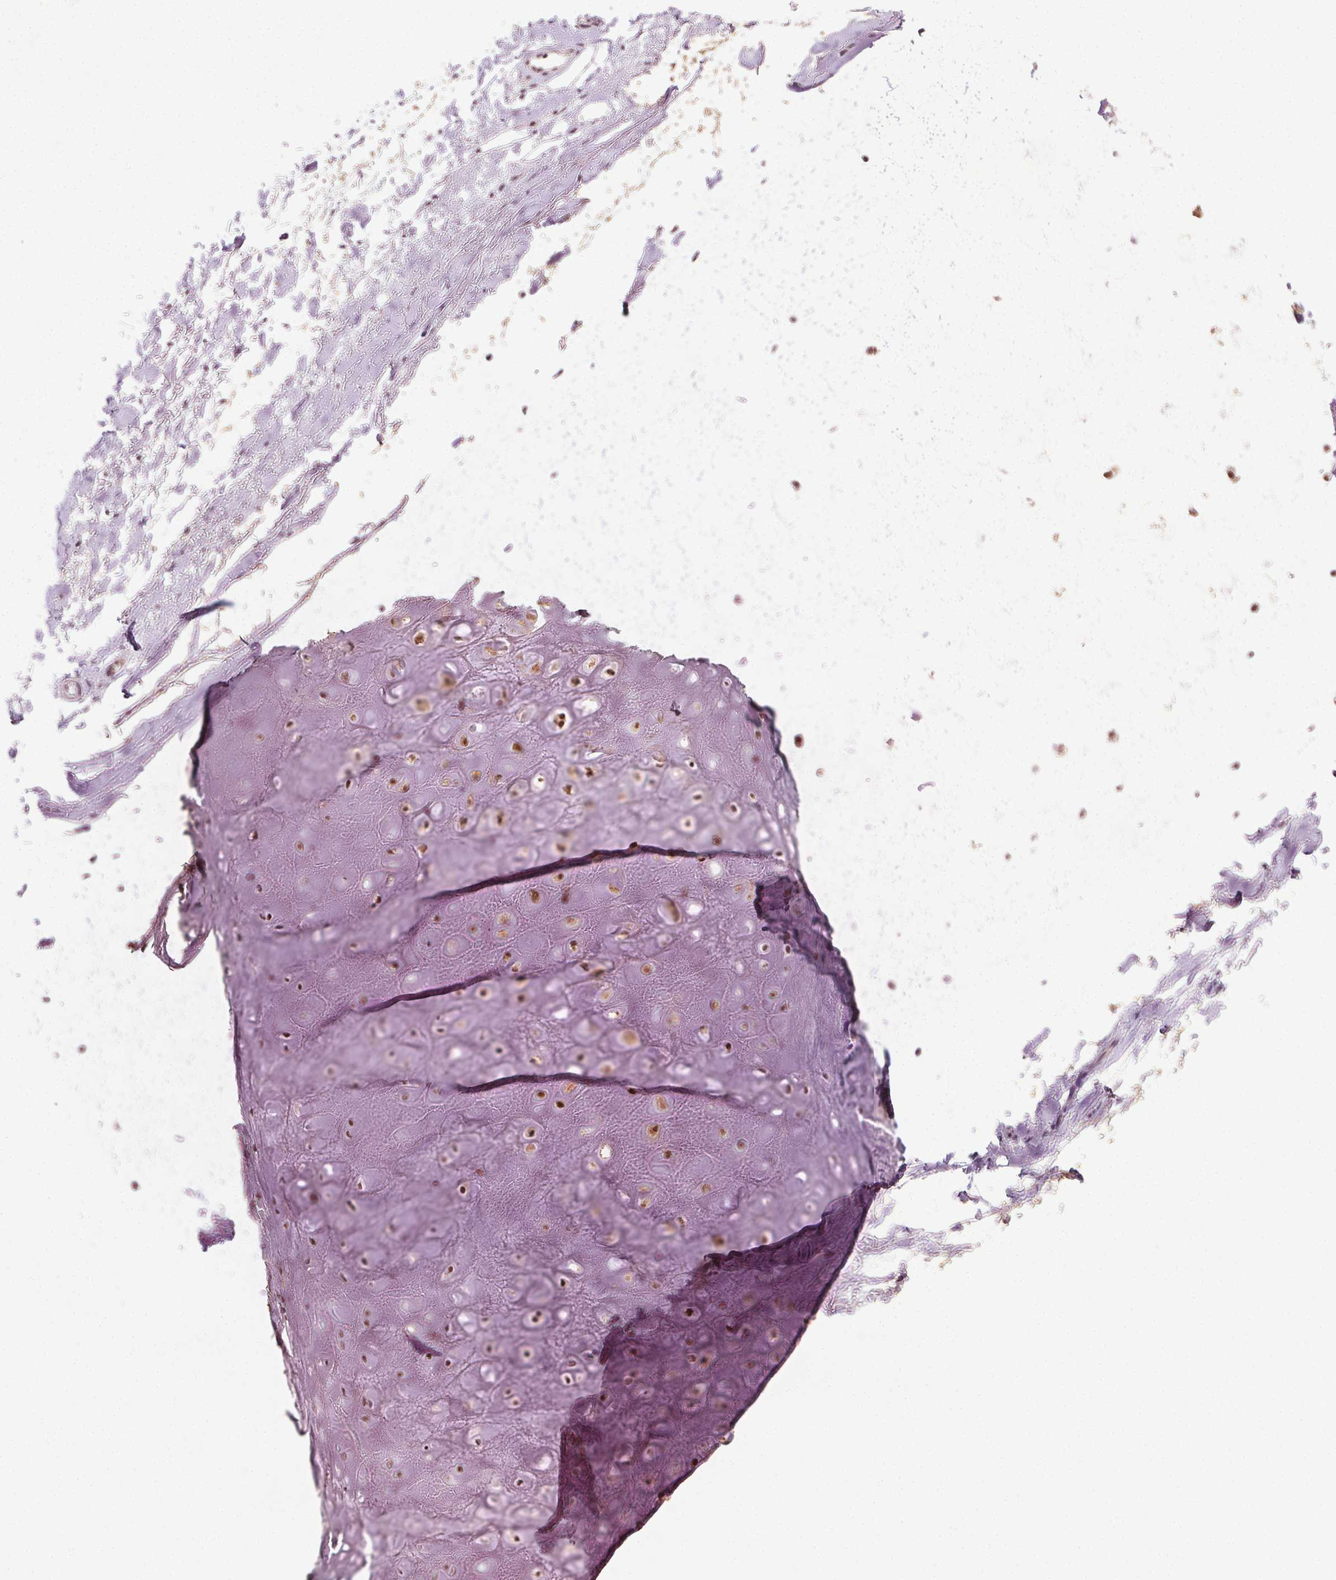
{"staining": {"intensity": "moderate", "quantity": "<25%", "location": "nuclear"}, "tissue": "adipose tissue", "cell_type": "Adipocytes", "image_type": "normal", "snomed": [{"axis": "morphology", "description": "Normal tissue, NOS"}, {"axis": "topography", "description": "Cartilage tissue"}], "caption": "The photomicrograph shows staining of unremarkable adipose tissue, revealing moderate nuclear protein staining (brown color) within adipocytes.", "gene": "MED6", "patient": {"sex": "male", "age": 65}}